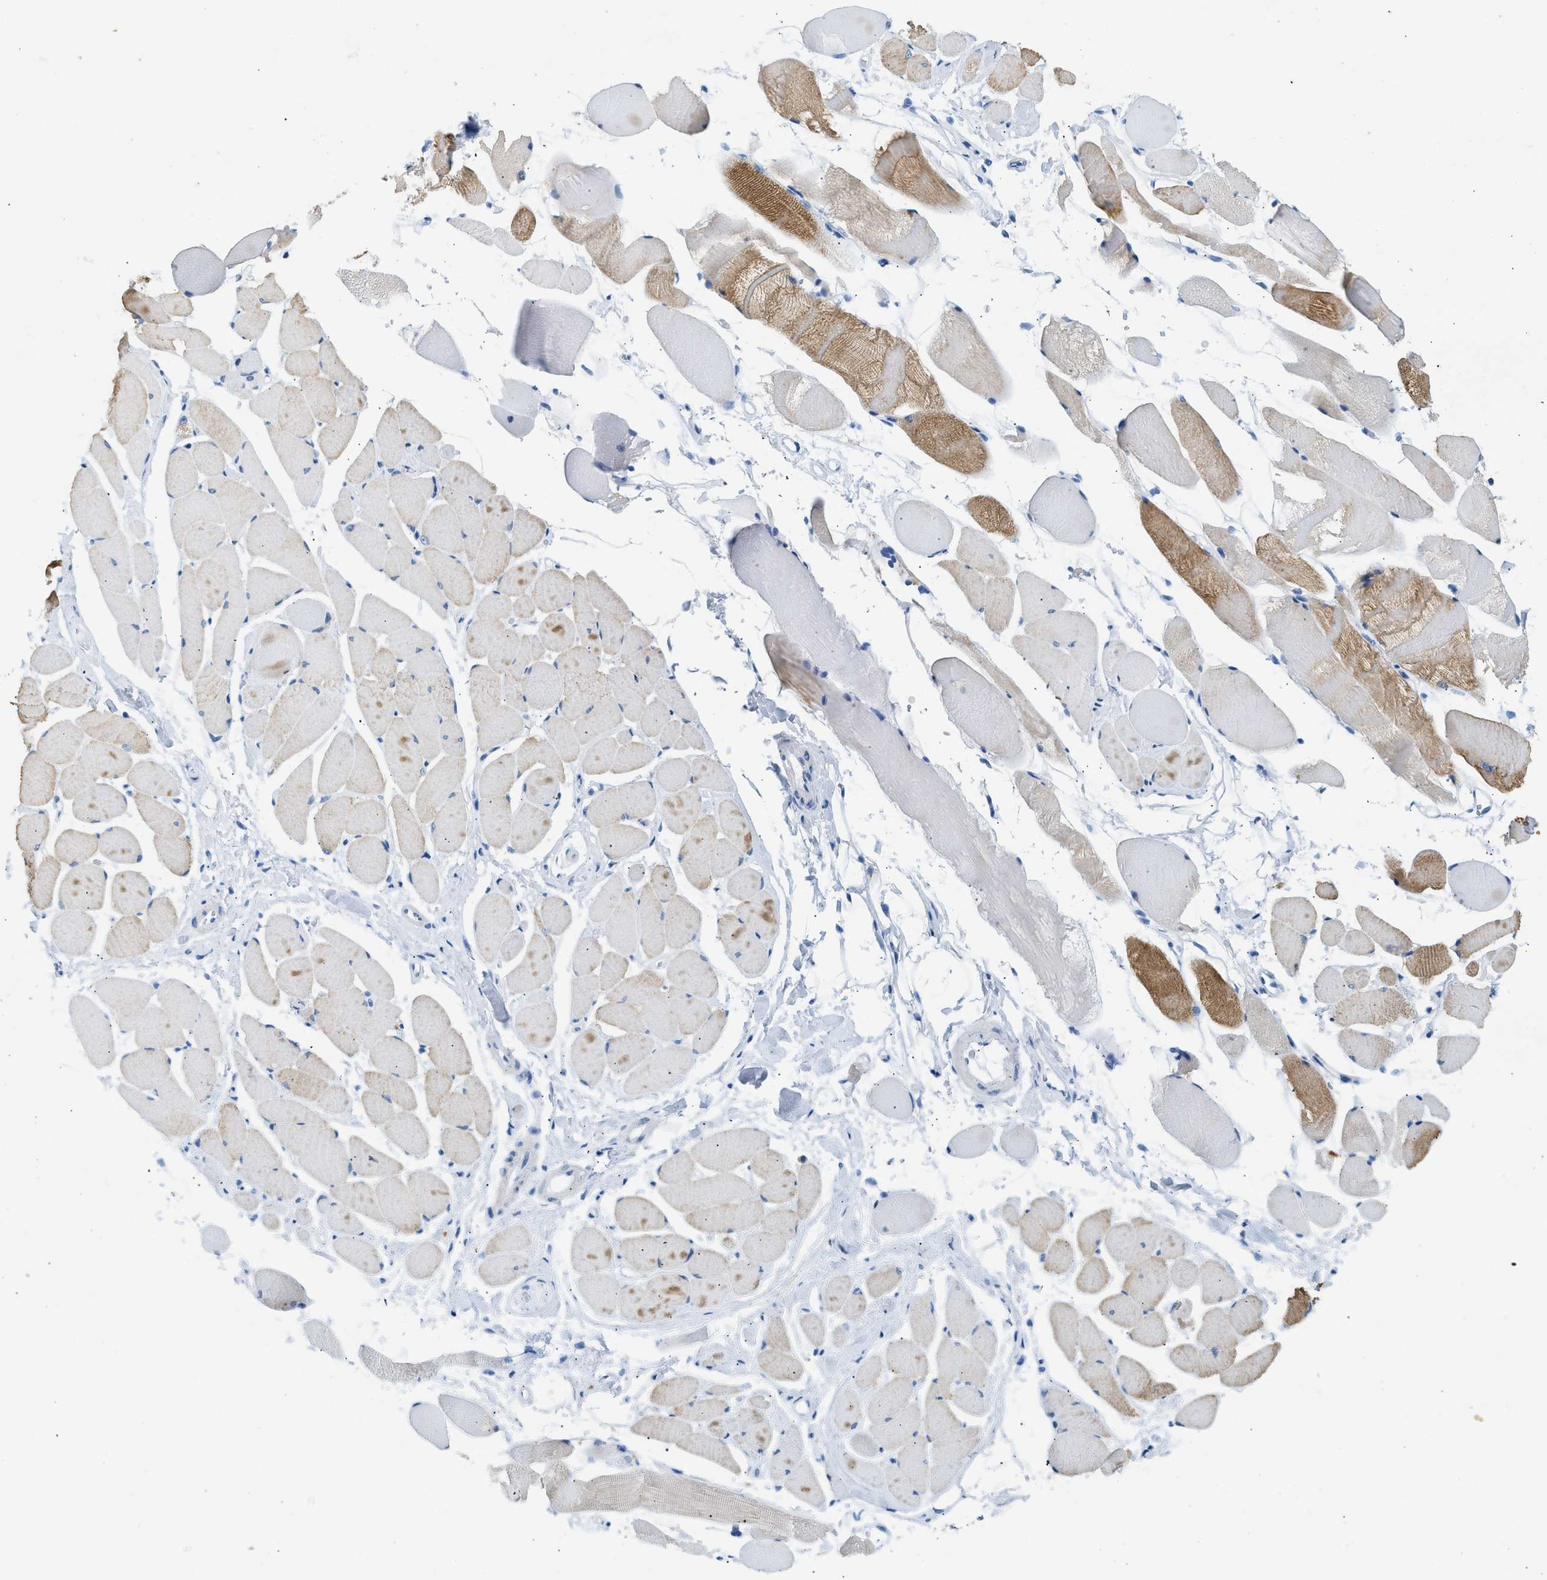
{"staining": {"intensity": "moderate", "quantity": "<25%", "location": "cytoplasmic/membranous"}, "tissue": "skeletal muscle", "cell_type": "Myocytes", "image_type": "normal", "snomed": [{"axis": "morphology", "description": "Normal tissue, NOS"}, {"axis": "topography", "description": "Skeletal muscle"}, {"axis": "topography", "description": "Peripheral nerve tissue"}], "caption": "Moderate cytoplasmic/membranous staining for a protein is identified in about <25% of myocytes of normal skeletal muscle using IHC.", "gene": "HHATL", "patient": {"sex": "female", "age": 84}}